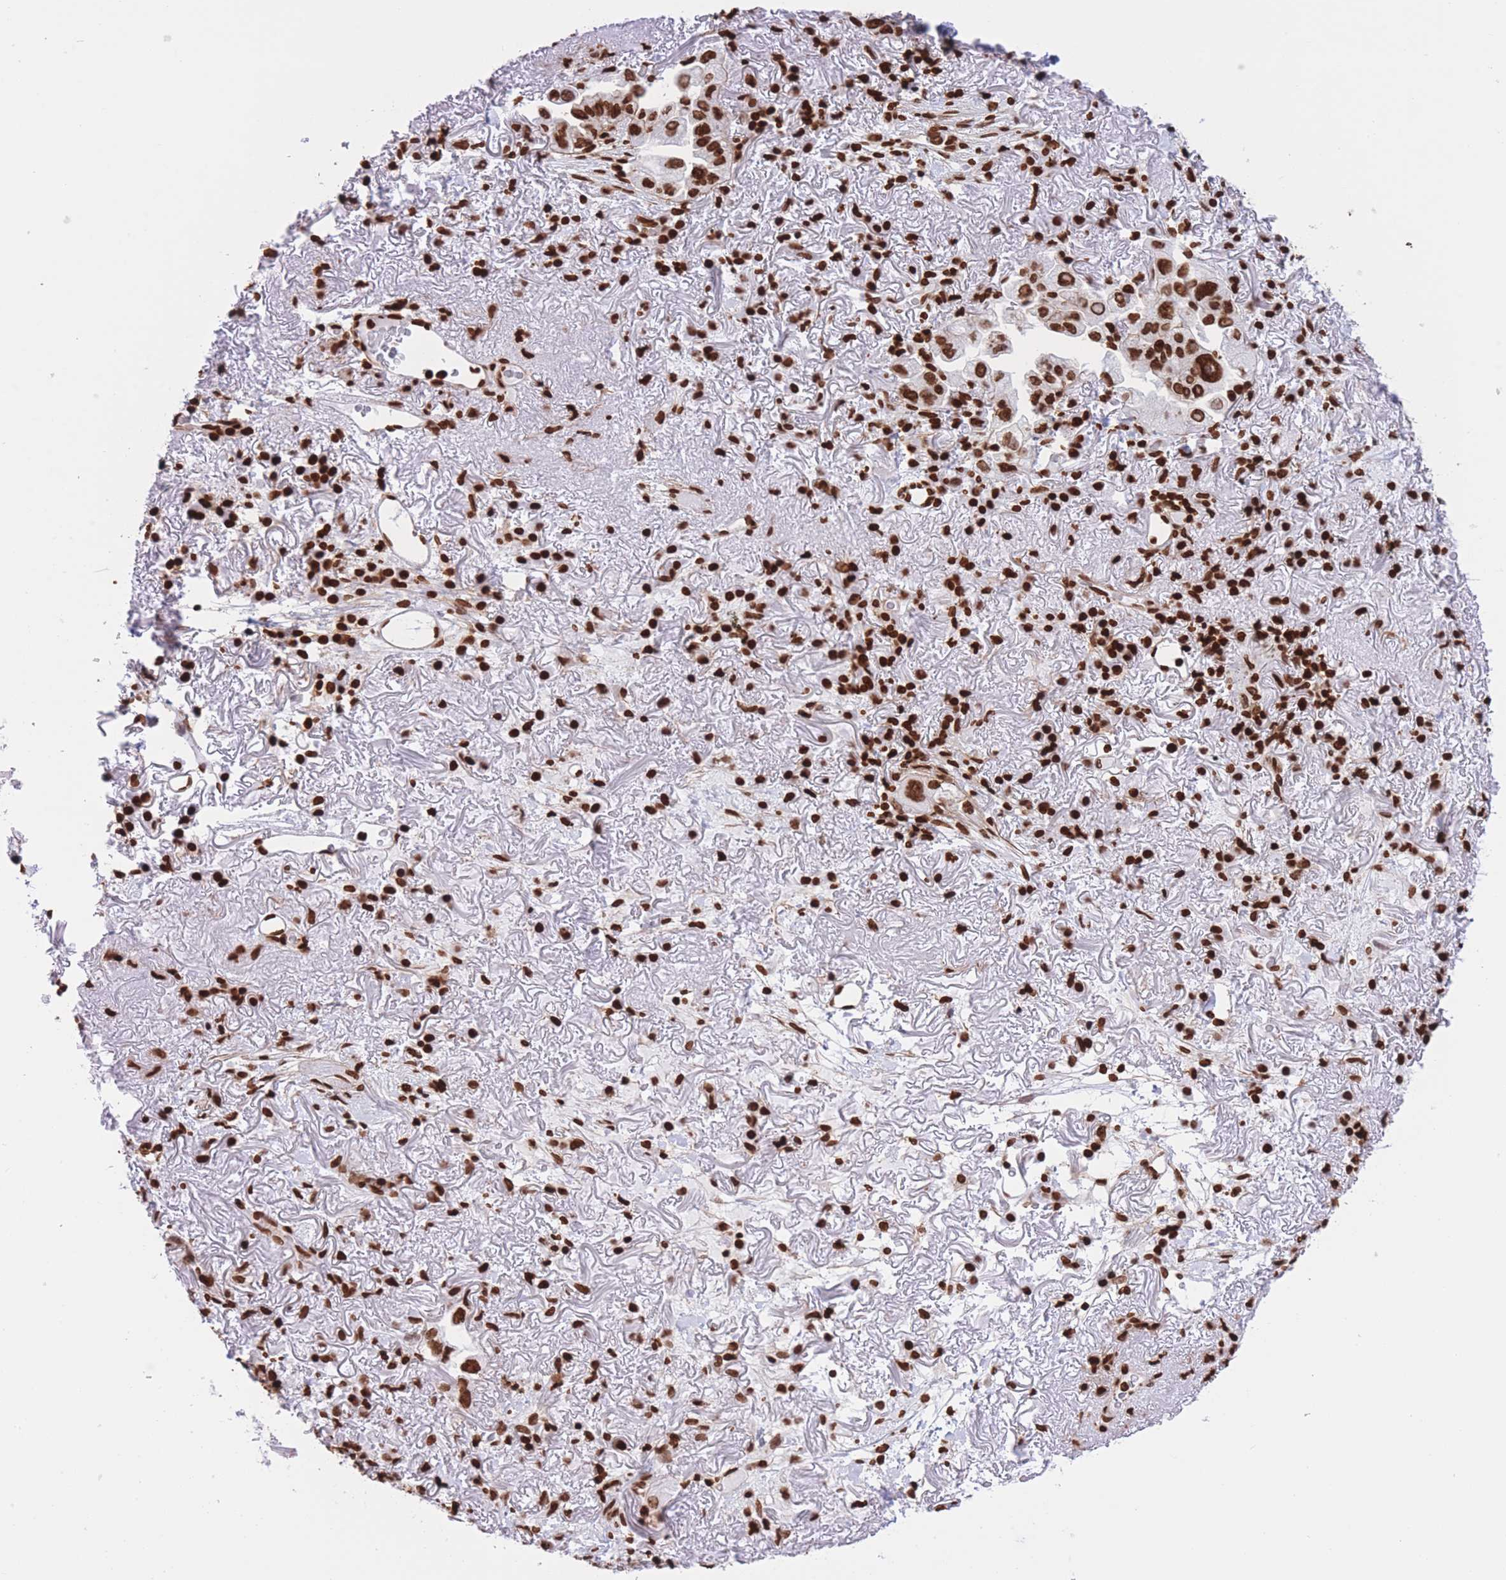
{"staining": {"intensity": "strong", "quantity": ">75%", "location": "nuclear"}, "tissue": "lung cancer", "cell_type": "Tumor cells", "image_type": "cancer", "snomed": [{"axis": "morphology", "description": "Adenocarcinoma, NOS"}, {"axis": "topography", "description": "Lung"}], "caption": "Adenocarcinoma (lung) stained for a protein displays strong nuclear positivity in tumor cells.", "gene": "H2BC11", "patient": {"sex": "female", "age": 69}}